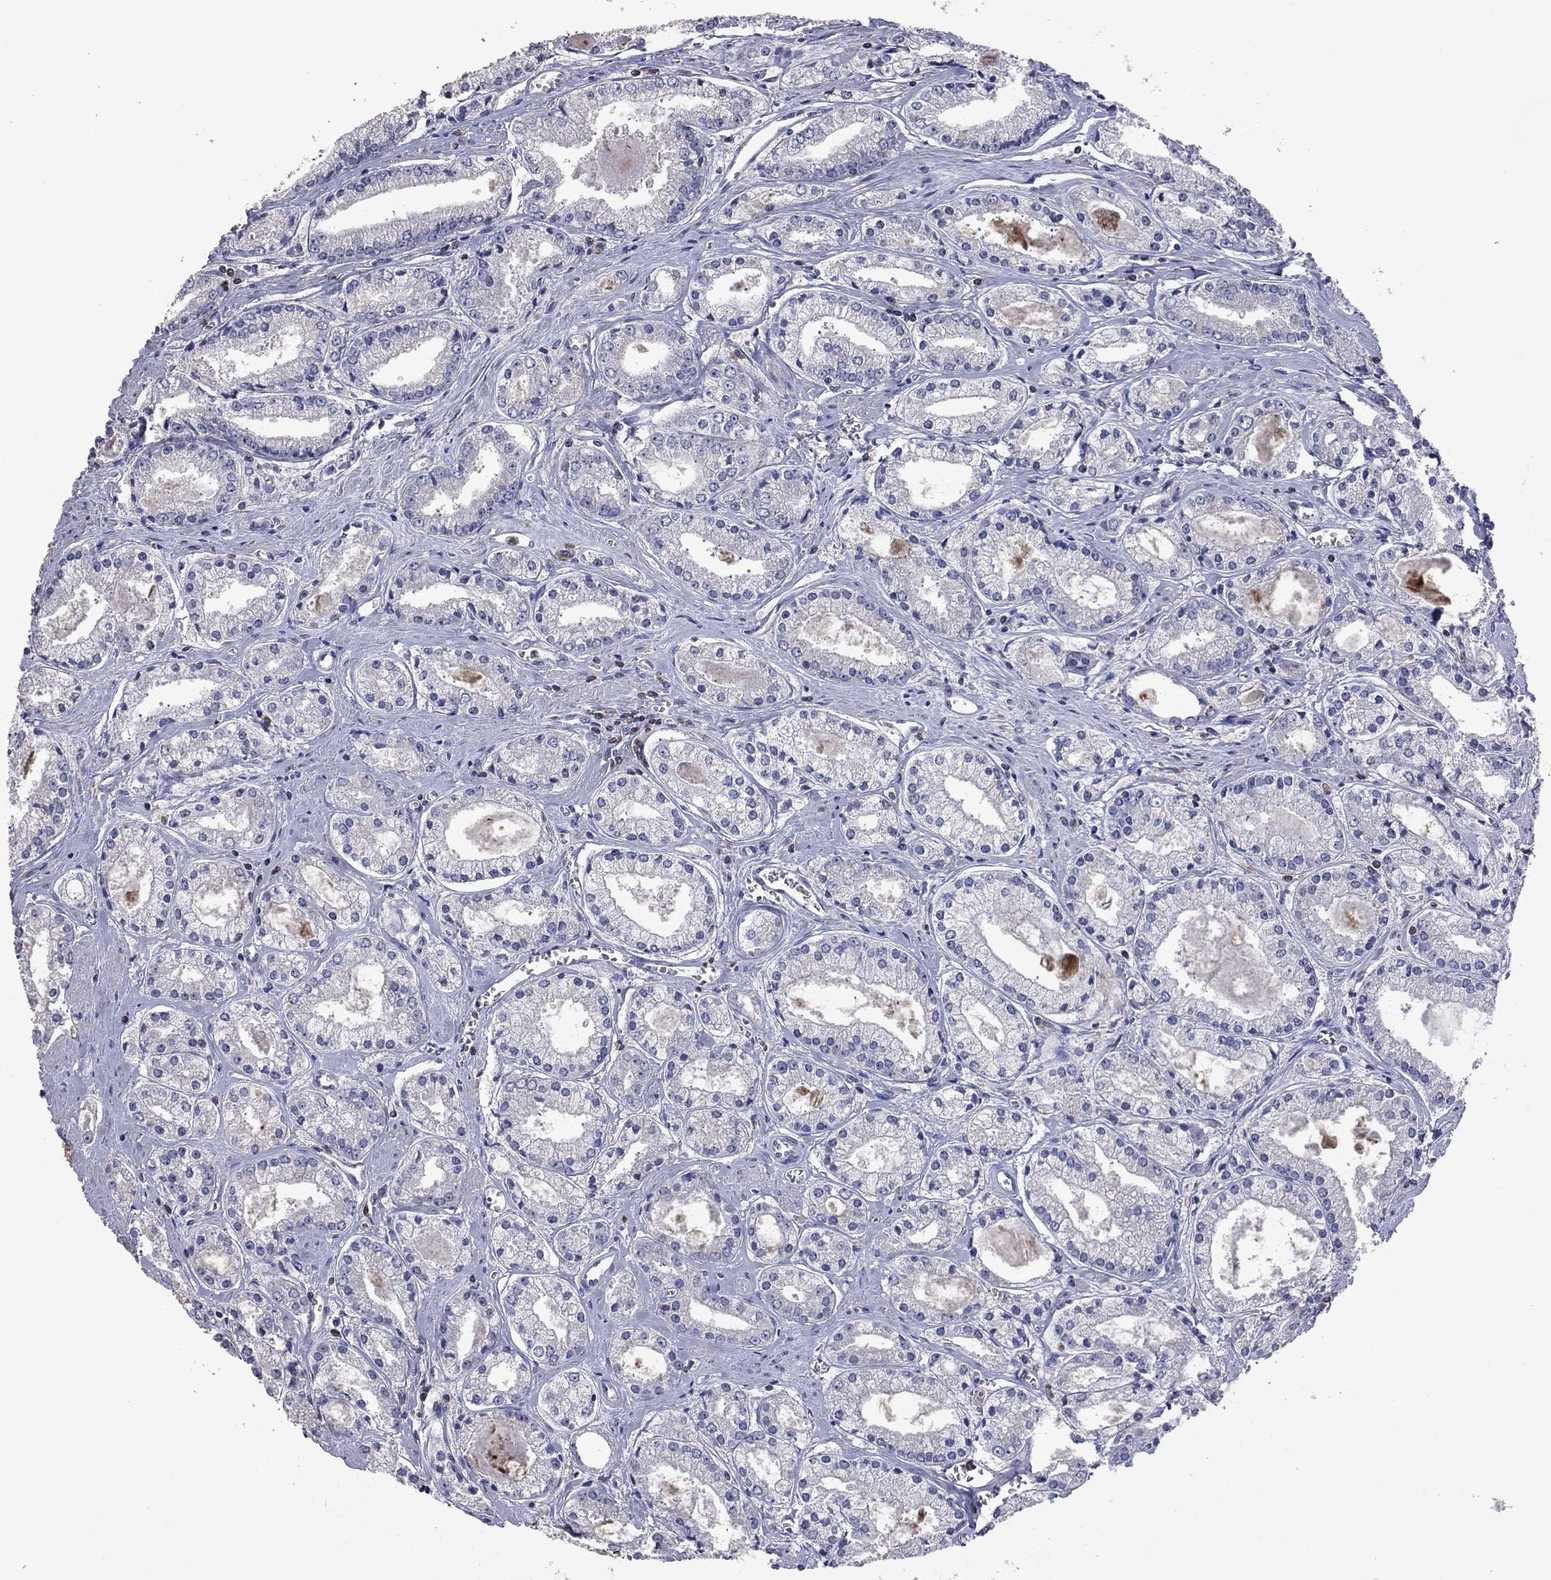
{"staining": {"intensity": "negative", "quantity": "none", "location": "none"}, "tissue": "prostate cancer", "cell_type": "Tumor cells", "image_type": "cancer", "snomed": [{"axis": "morphology", "description": "Adenocarcinoma, NOS"}, {"axis": "topography", "description": "Prostate"}], "caption": "High magnification brightfield microscopy of prostate cancer stained with DAB (3,3'-diaminobenzidine) (brown) and counterstained with hematoxylin (blue): tumor cells show no significant expression.", "gene": "IPCEF1", "patient": {"sex": "male", "age": 72}}